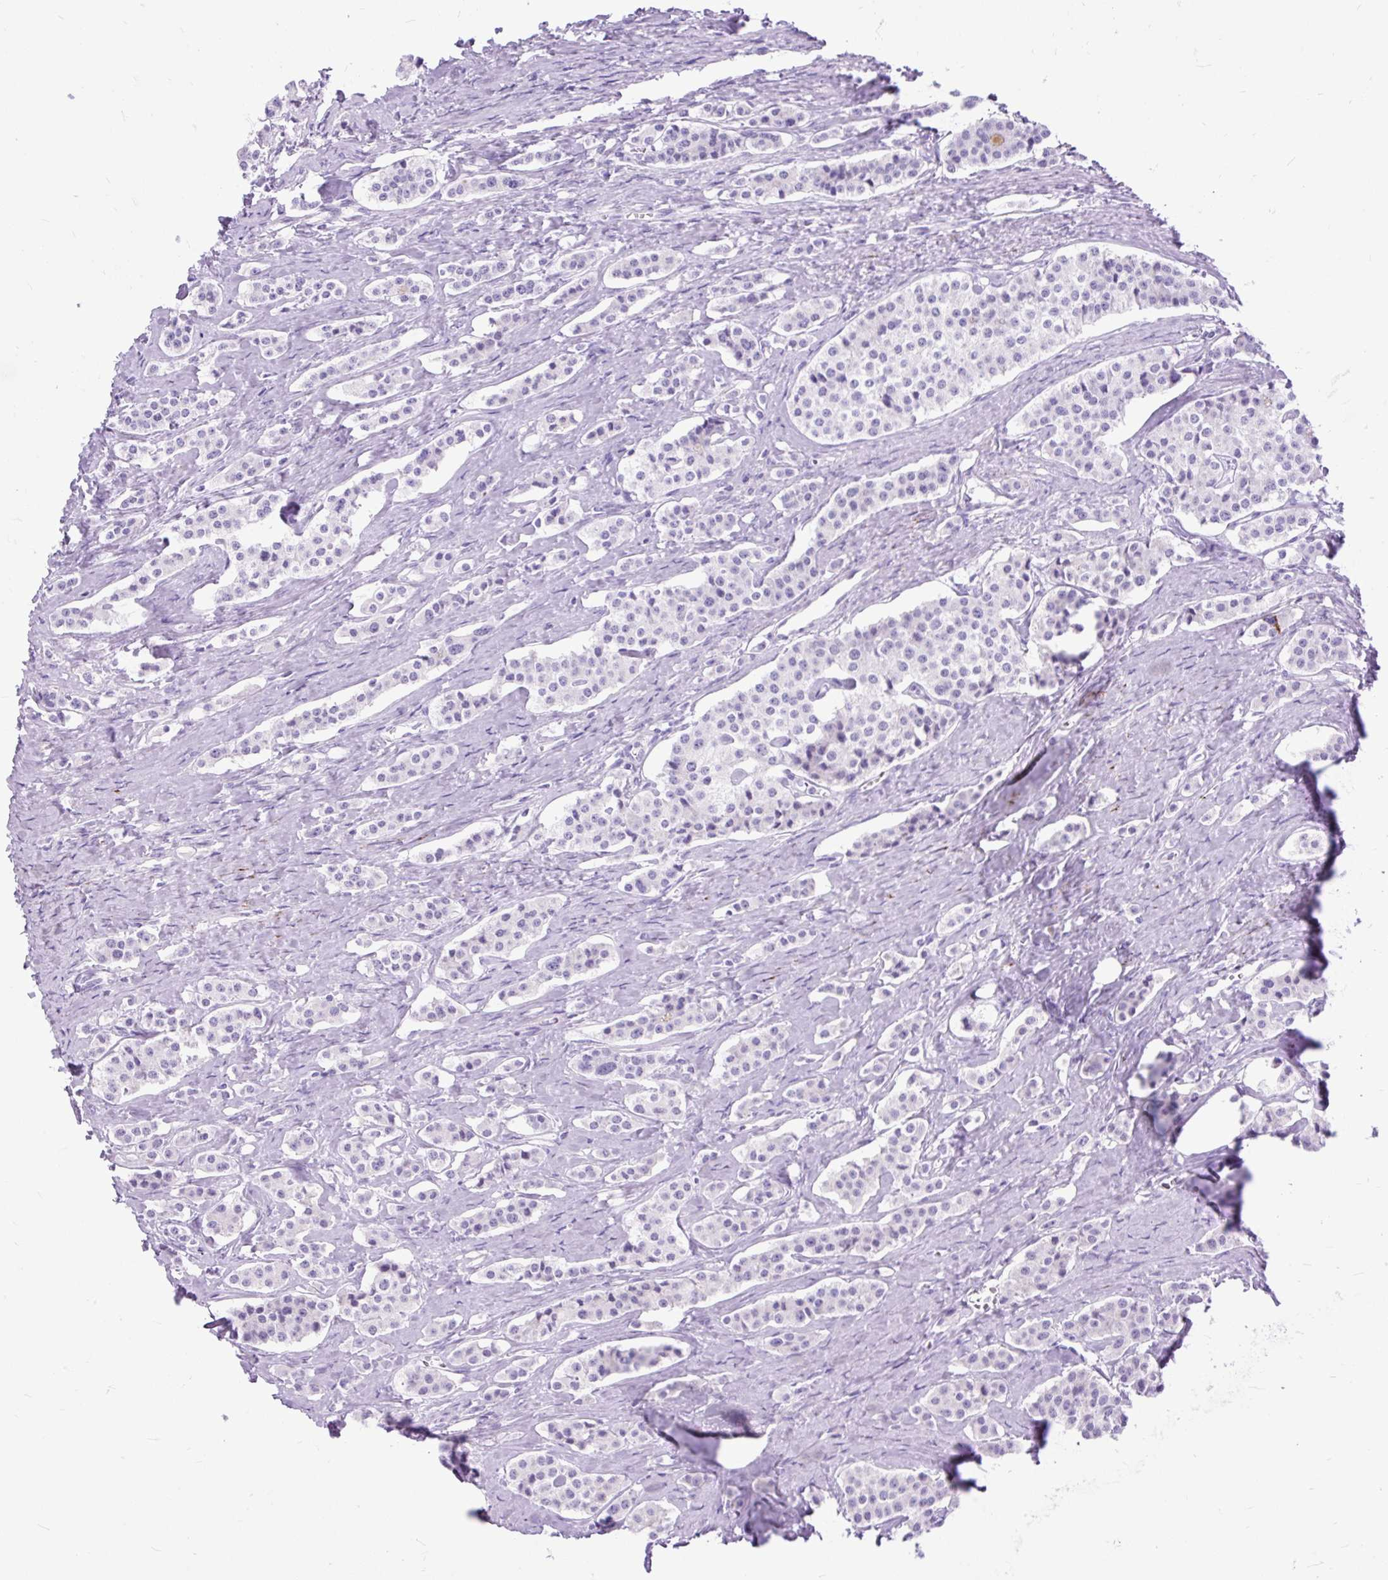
{"staining": {"intensity": "negative", "quantity": "none", "location": "none"}, "tissue": "carcinoid", "cell_type": "Tumor cells", "image_type": "cancer", "snomed": [{"axis": "morphology", "description": "Carcinoid, malignant, NOS"}, {"axis": "topography", "description": "Small intestine"}], "caption": "A histopathology image of carcinoid stained for a protein displays no brown staining in tumor cells.", "gene": "ZNF256", "patient": {"sex": "male", "age": 63}}